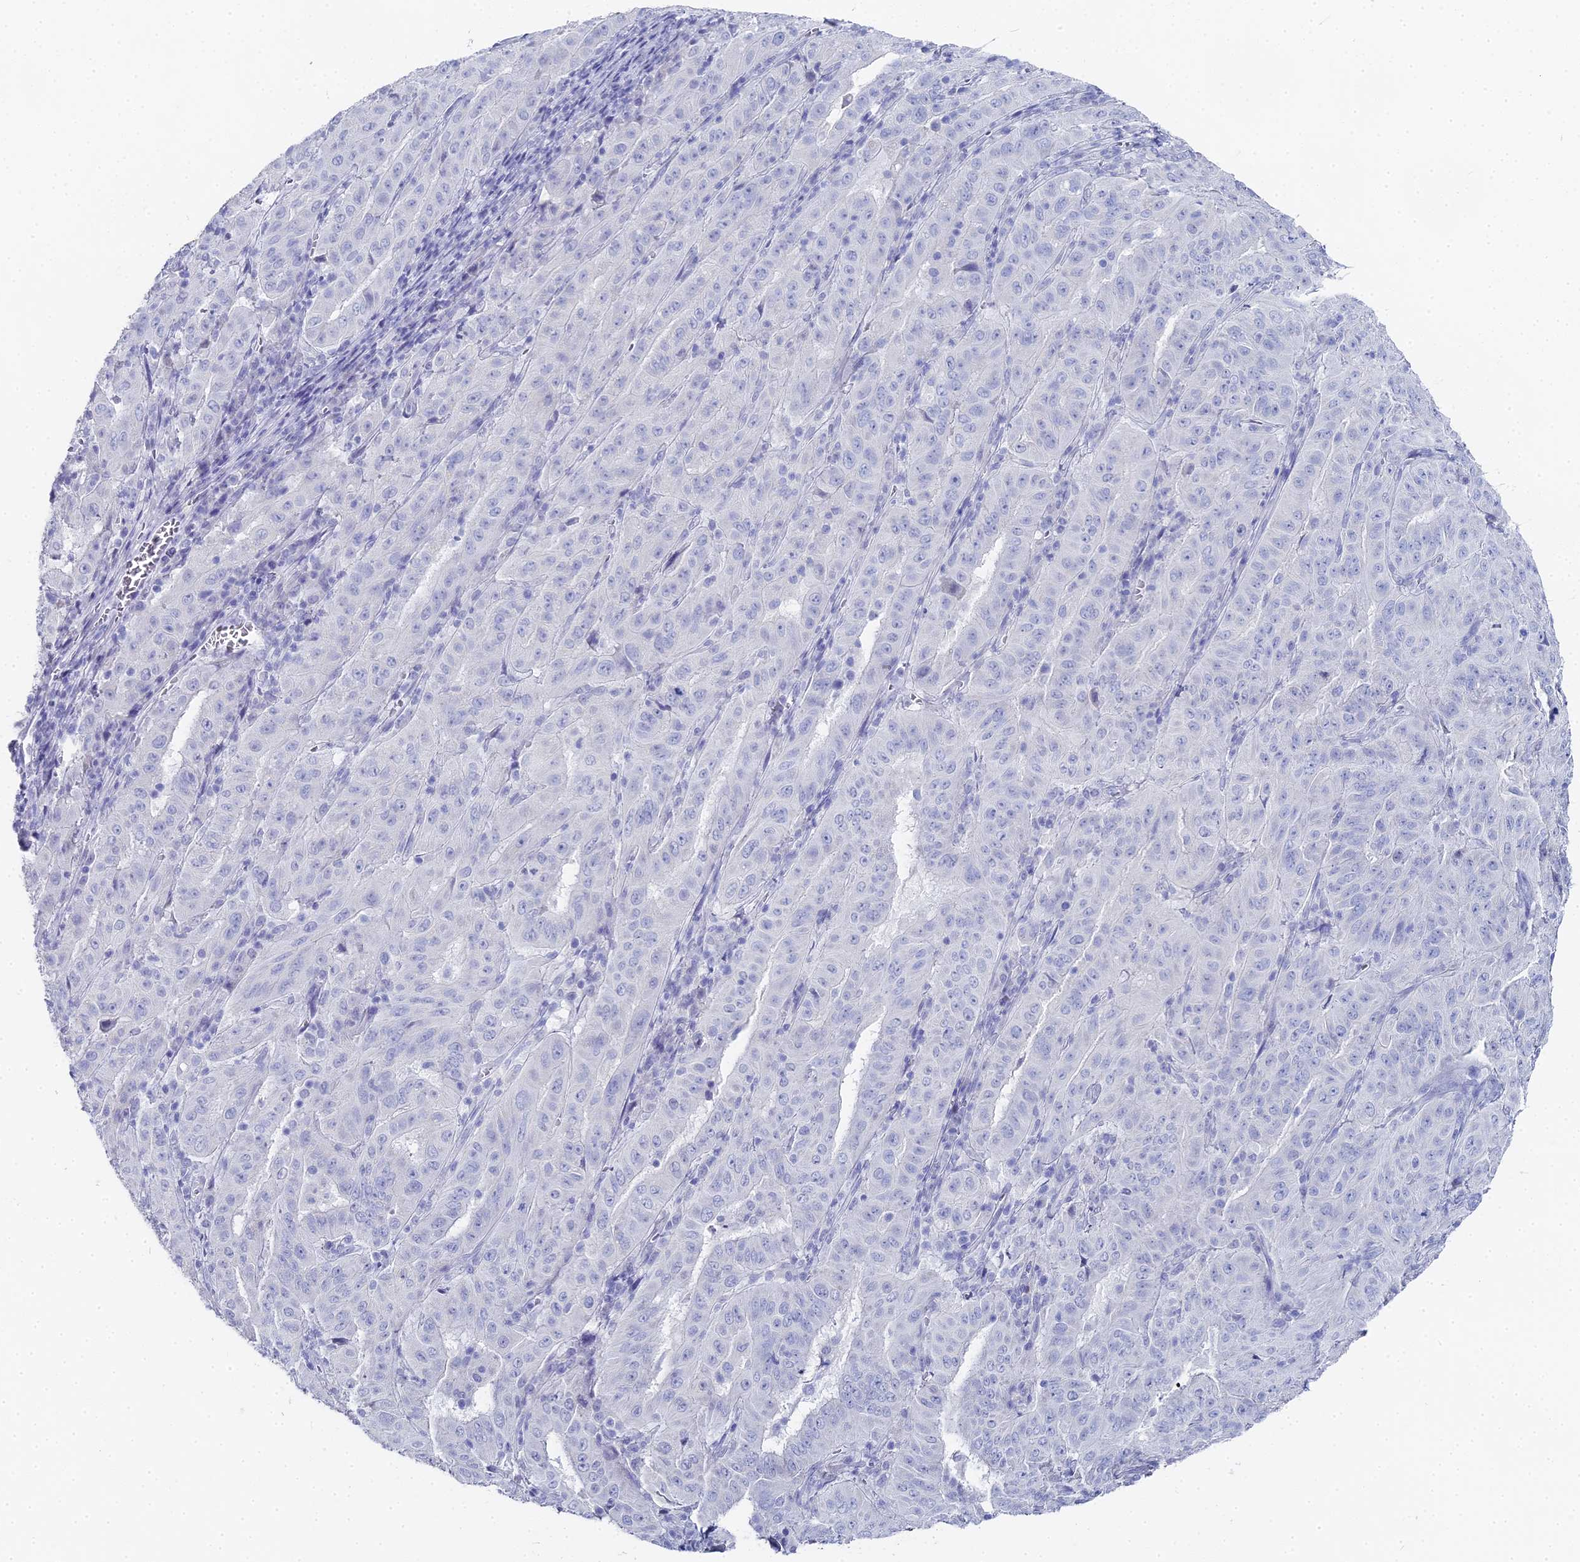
{"staining": {"intensity": "negative", "quantity": "none", "location": "none"}, "tissue": "pancreatic cancer", "cell_type": "Tumor cells", "image_type": "cancer", "snomed": [{"axis": "morphology", "description": "Adenocarcinoma, NOS"}, {"axis": "topography", "description": "Pancreas"}], "caption": "A photomicrograph of human pancreatic cancer (adenocarcinoma) is negative for staining in tumor cells.", "gene": "ALPP", "patient": {"sex": "male", "age": 63}}